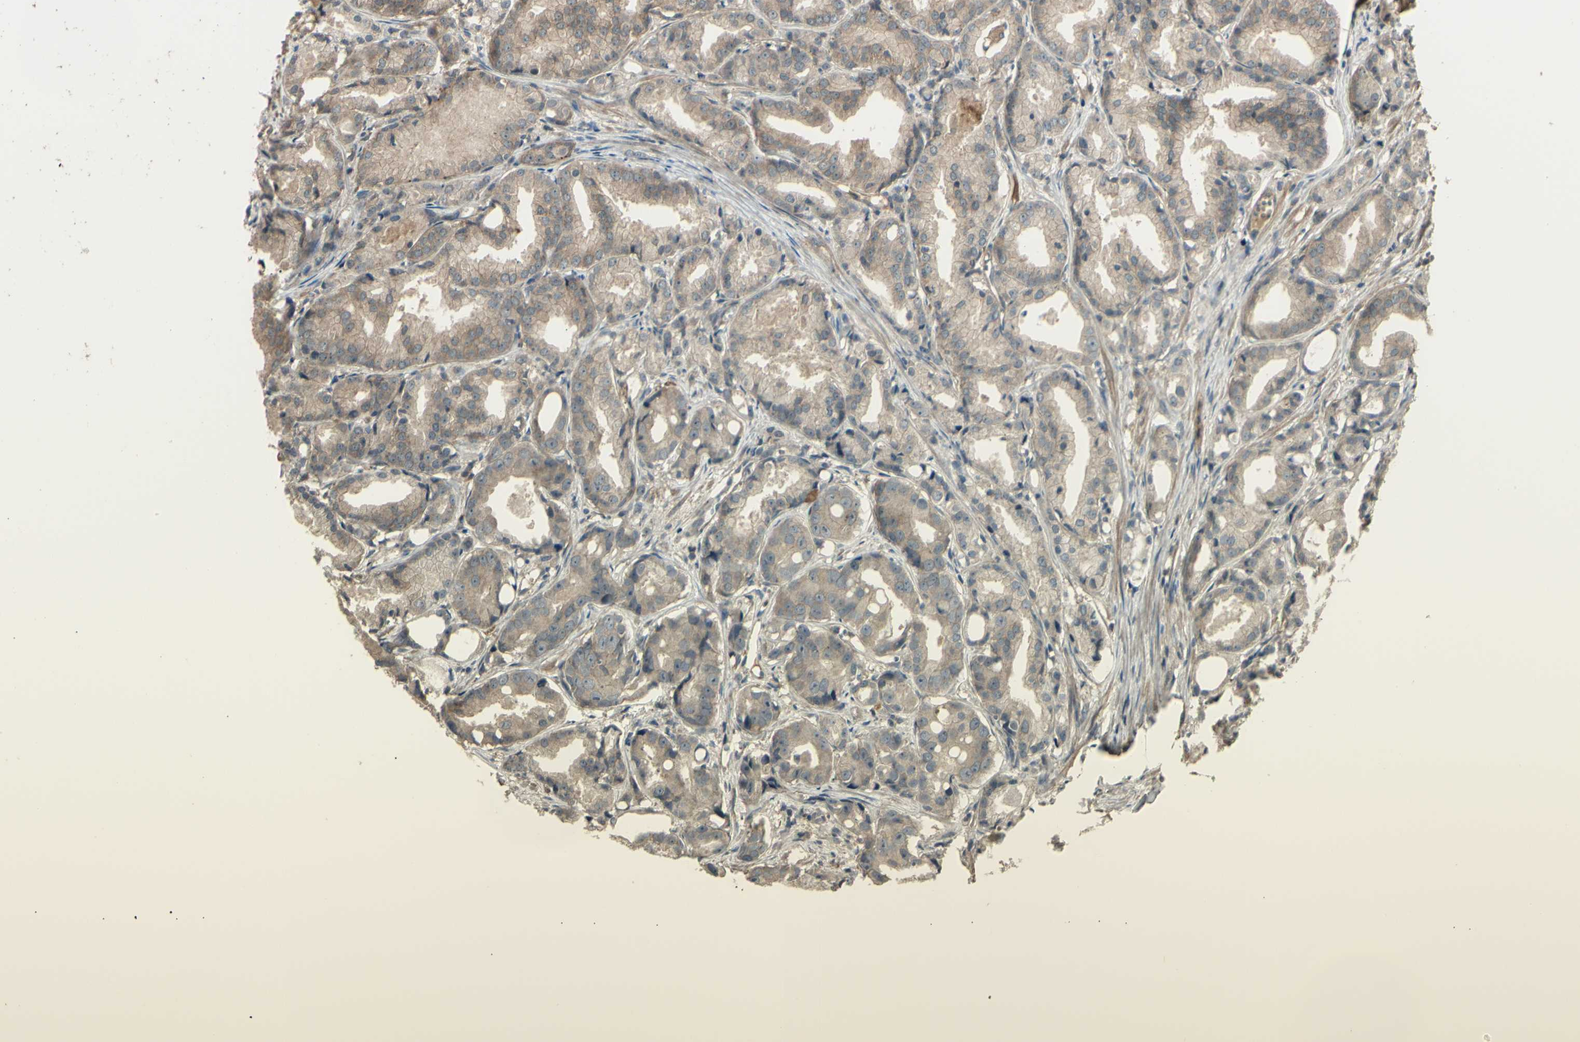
{"staining": {"intensity": "weak", "quantity": ">75%", "location": "cytoplasmic/membranous,nuclear"}, "tissue": "prostate cancer", "cell_type": "Tumor cells", "image_type": "cancer", "snomed": [{"axis": "morphology", "description": "Adenocarcinoma, Low grade"}, {"axis": "topography", "description": "Prostate"}], "caption": "This micrograph reveals IHC staining of adenocarcinoma (low-grade) (prostate), with low weak cytoplasmic/membranous and nuclear positivity in about >75% of tumor cells.", "gene": "GNAS", "patient": {"sex": "male", "age": 72}}